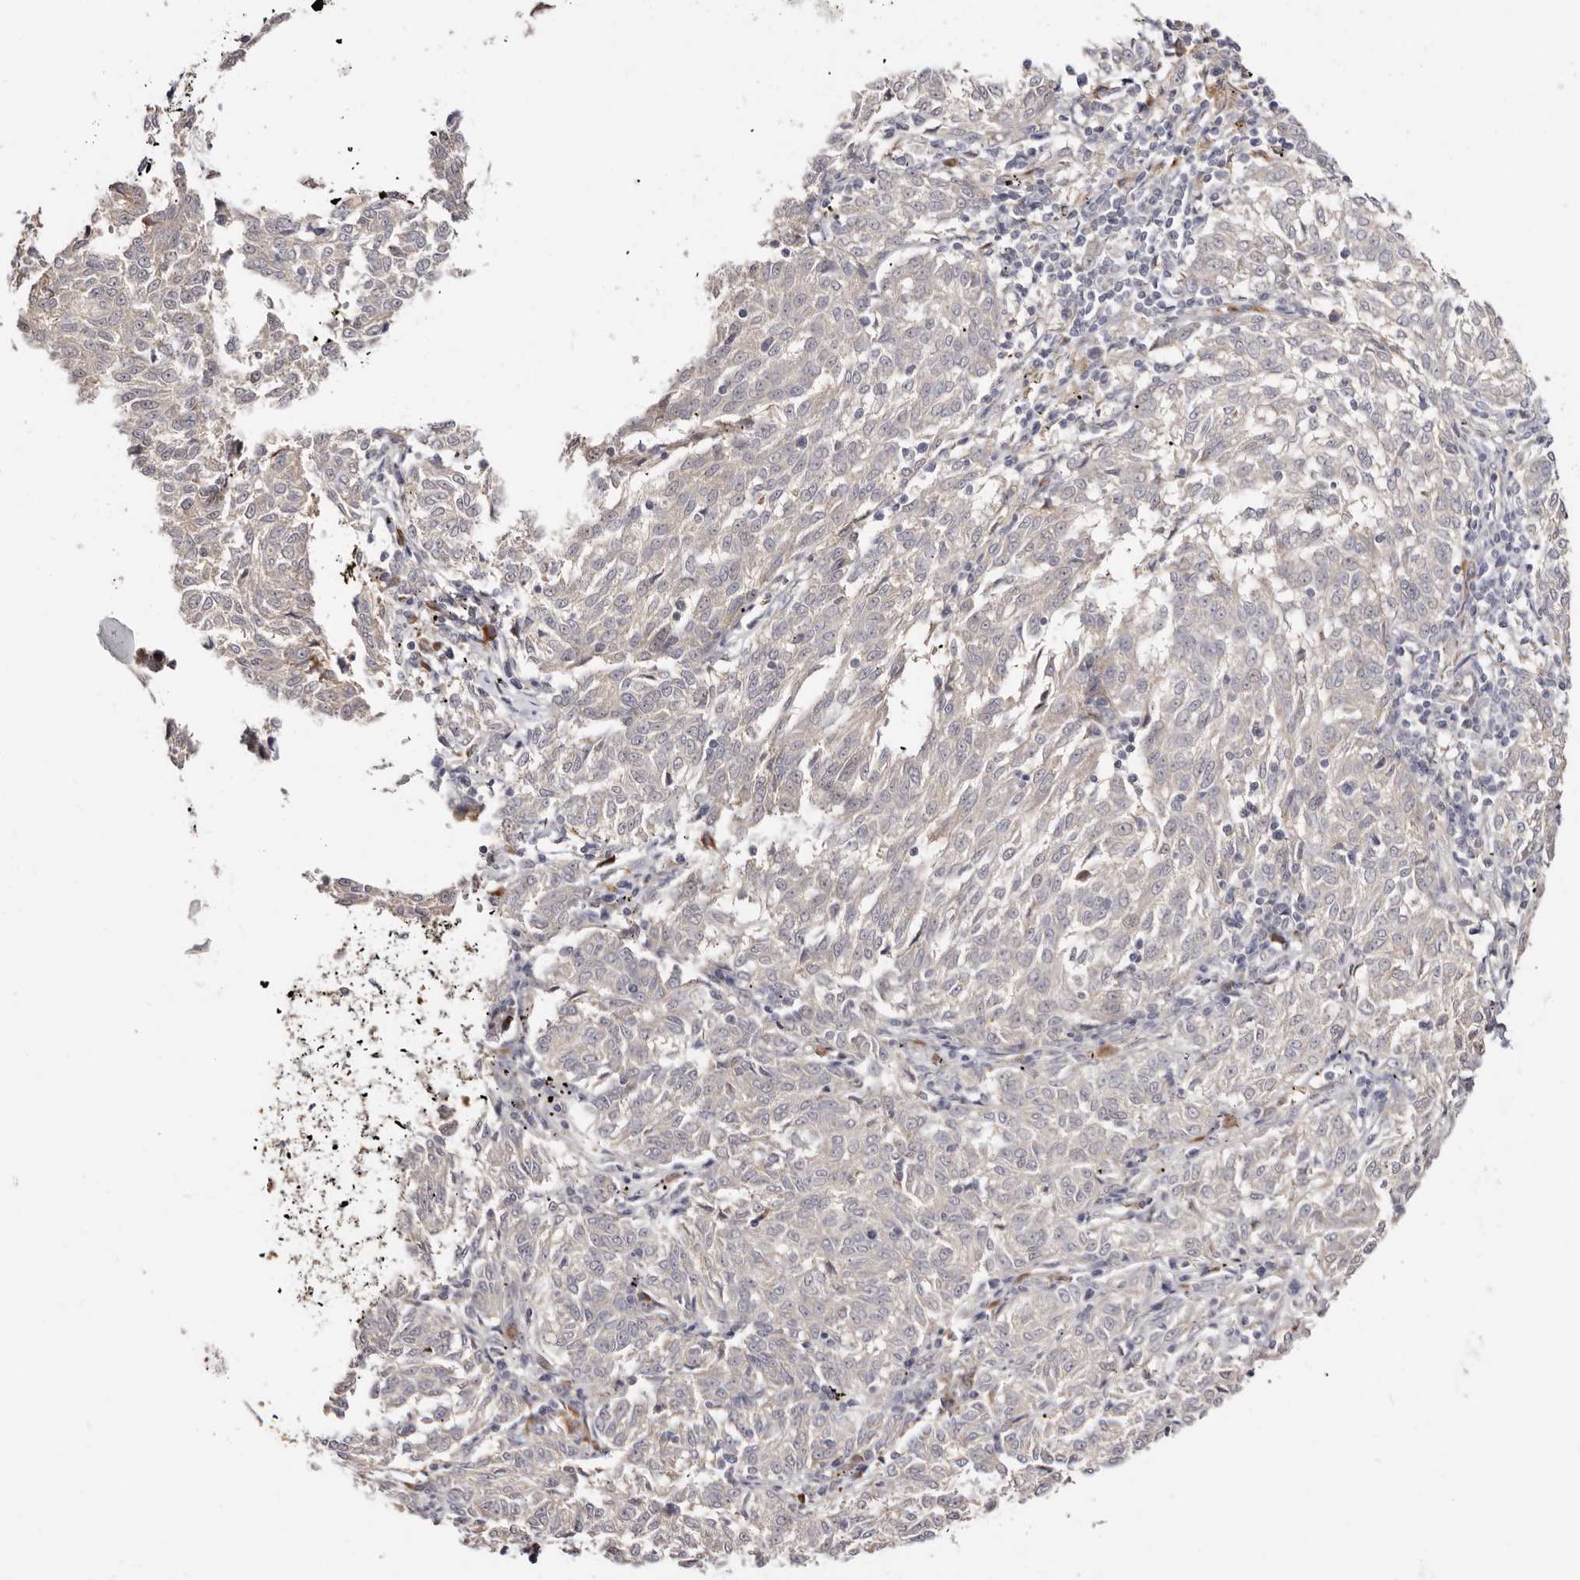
{"staining": {"intensity": "negative", "quantity": "none", "location": "none"}, "tissue": "melanoma", "cell_type": "Tumor cells", "image_type": "cancer", "snomed": [{"axis": "morphology", "description": "Malignant melanoma, NOS"}, {"axis": "topography", "description": "Skin"}], "caption": "Protein analysis of malignant melanoma demonstrates no significant positivity in tumor cells.", "gene": "BCL2L15", "patient": {"sex": "female", "age": 72}}